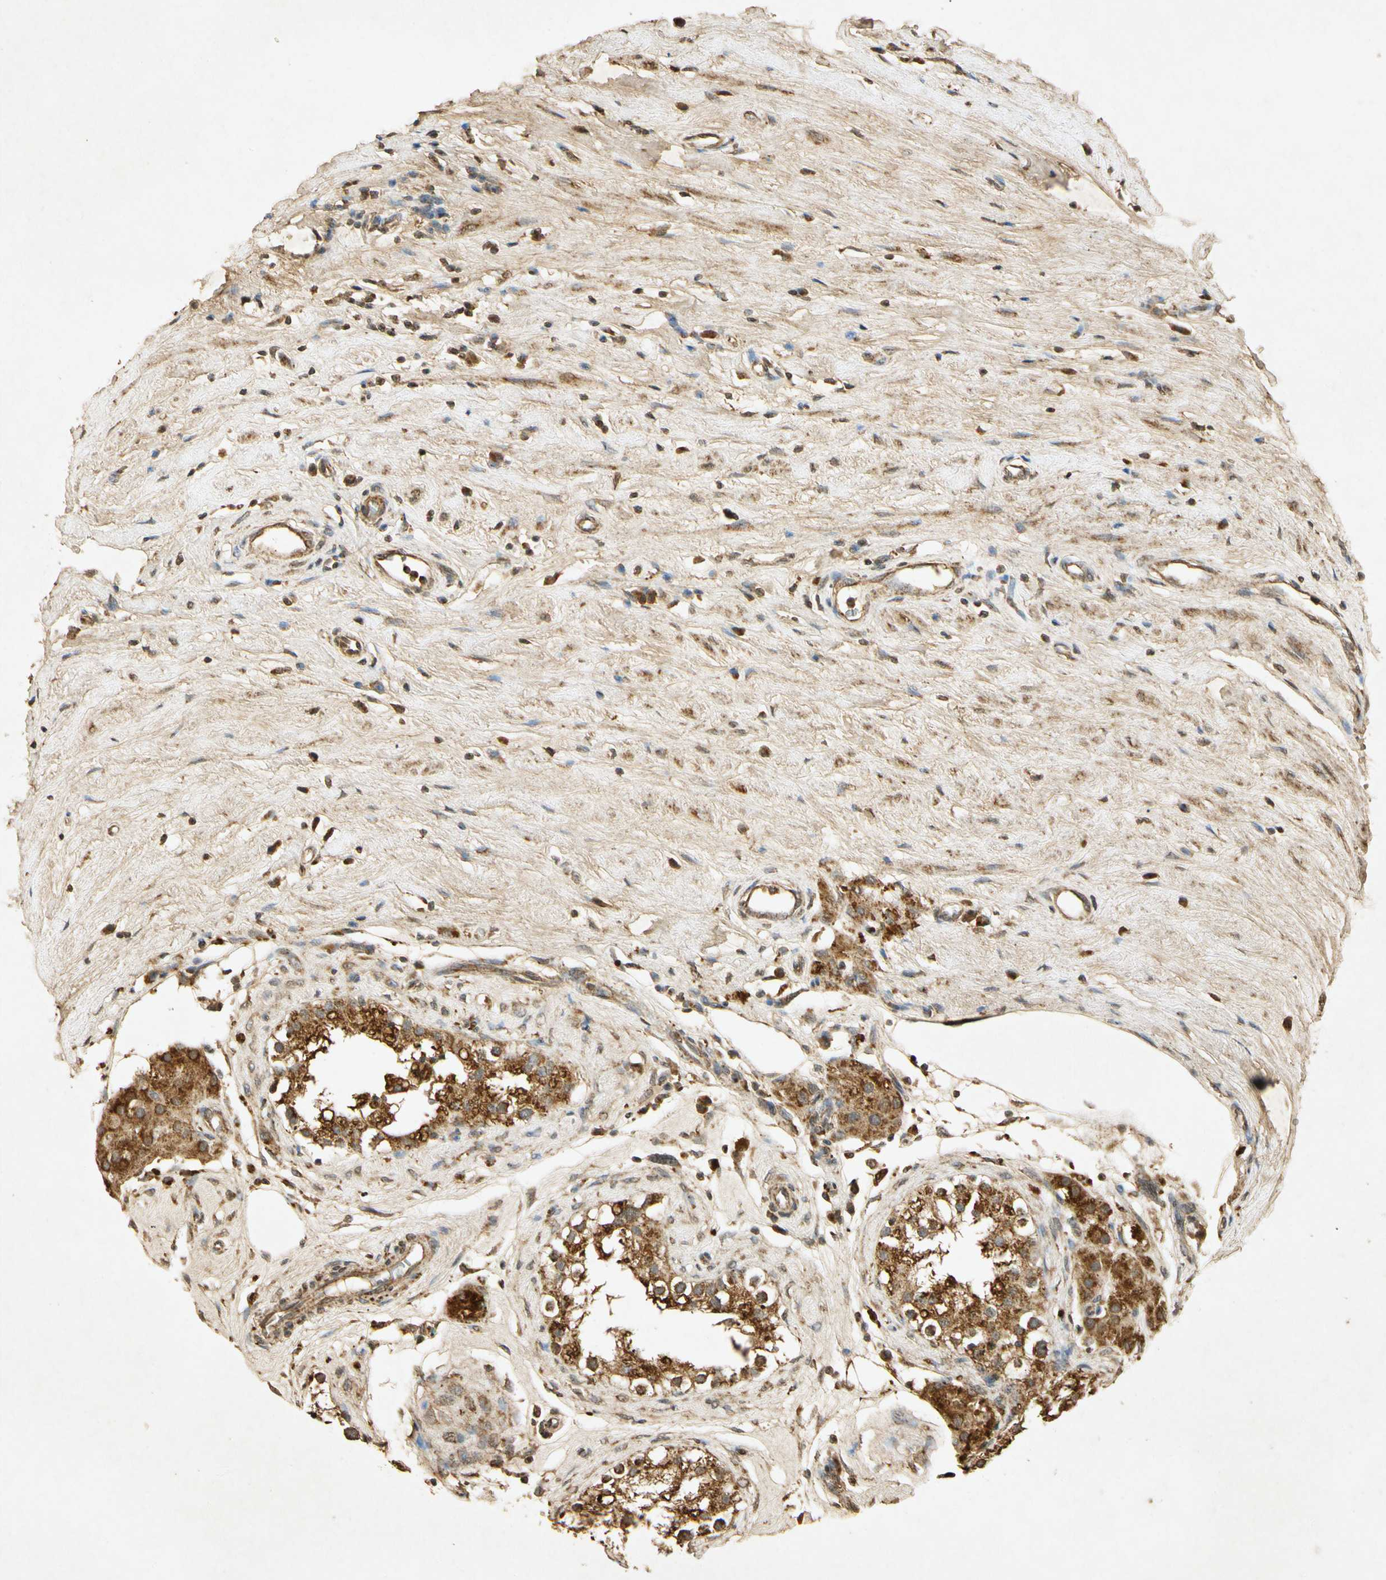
{"staining": {"intensity": "strong", "quantity": ">75%", "location": "cytoplasmic/membranous"}, "tissue": "epididymis", "cell_type": "Glandular cells", "image_type": "normal", "snomed": [{"axis": "morphology", "description": "Normal tissue, NOS"}, {"axis": "morphology", "description": "Inflammation, NOS"}, {"axis": "topography", "description": "Epididymis"}], "caption": "Immunohistochemistry of normal epididymis reveals high levels of strong cytoplasmic/membranous staining in about >75% of glandular cells. (IHC, brightfield microscopy, high magnification).", "gene": "PRDX3", "patient": {"sex": "male", "age": 84}}